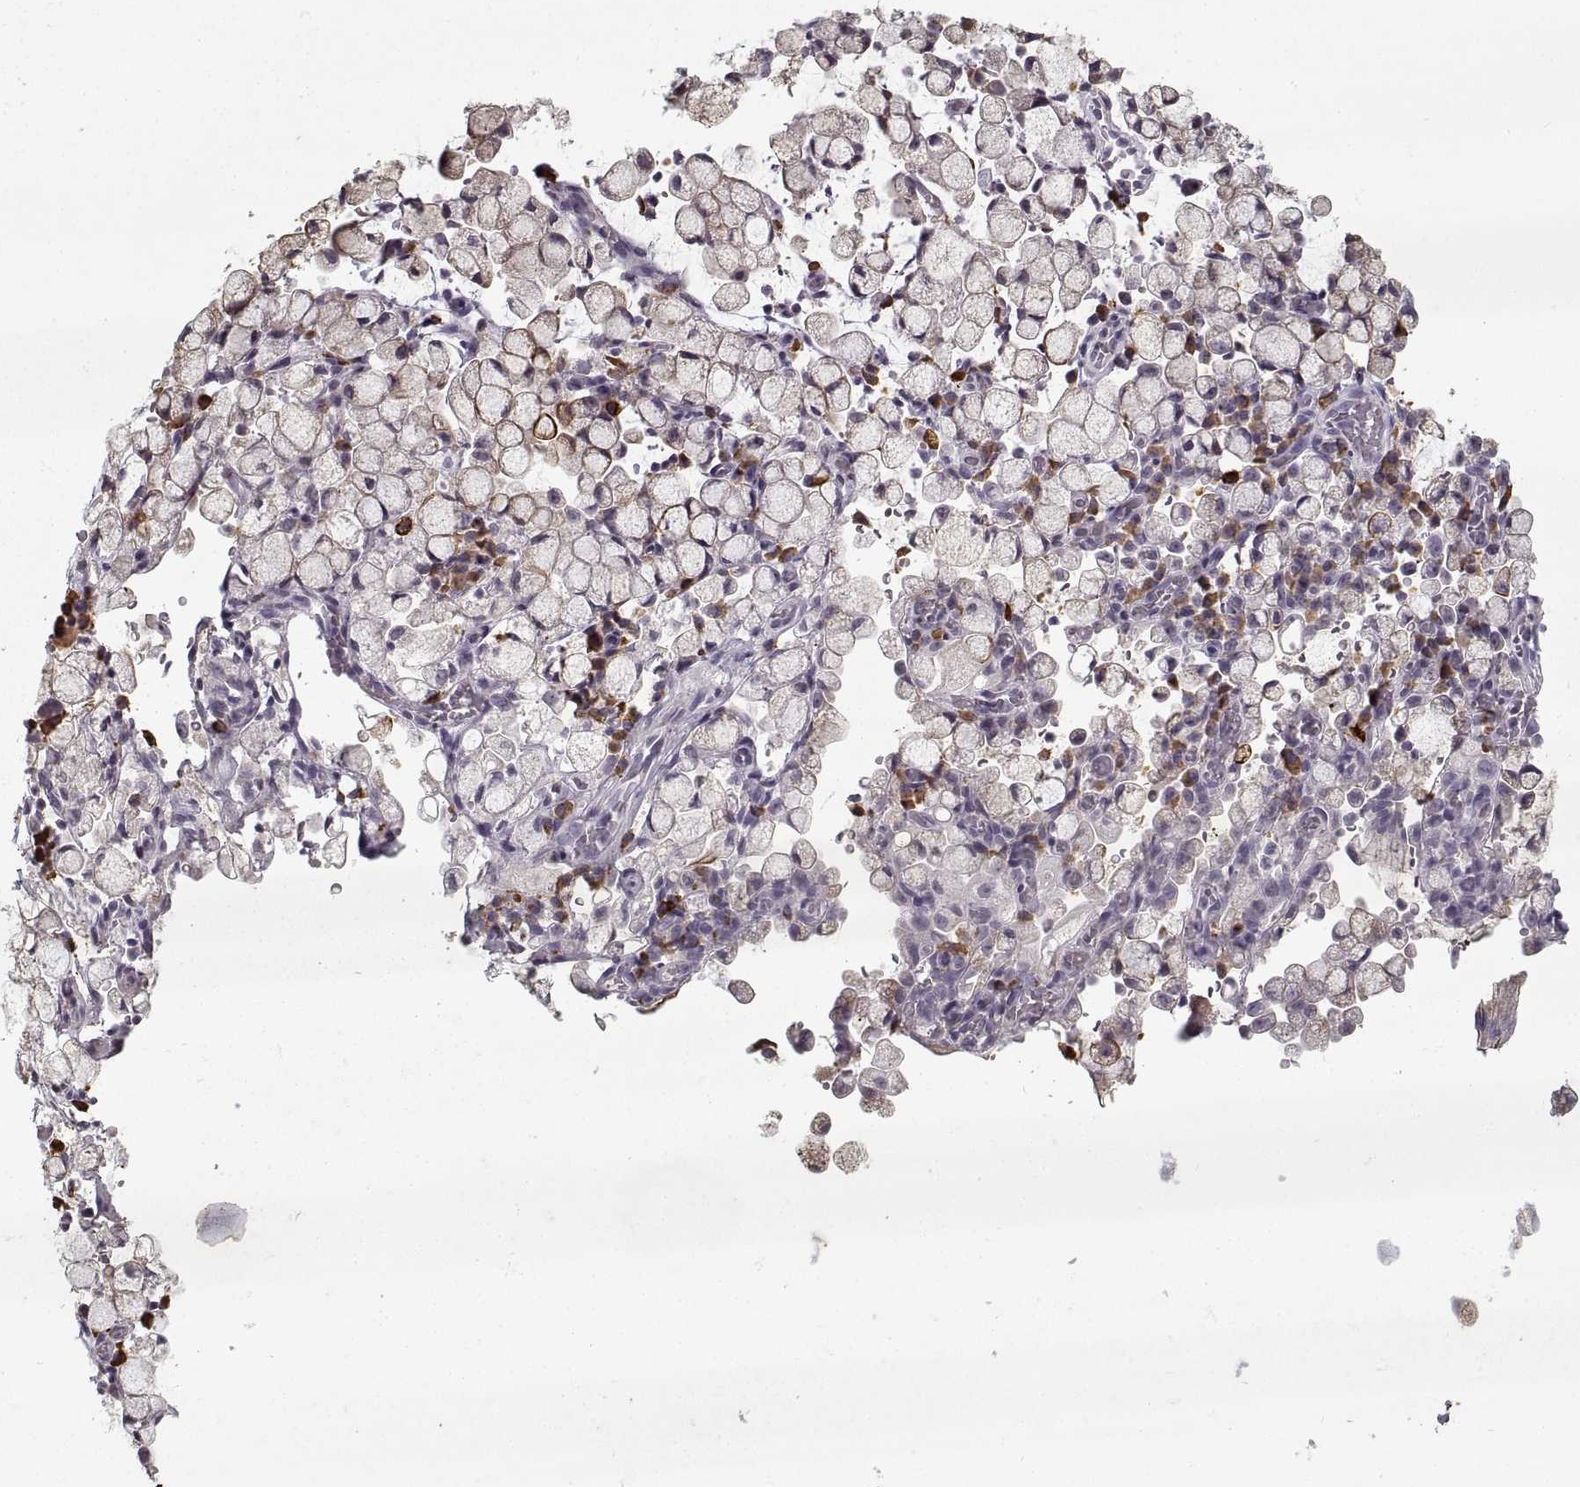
{"staining": {"intensity": "negative", "quantity": "none", "location": "none"}, "tissue": "stomach cancer", "cell_type": "Tumor cells", "image_type": "cancer", "snomed": [{"axis": "morphology", "description": "Adenocarcinoma, NOS"}, {"axis": "topography", "description": "Stomach"}], "caption": "A high-resolution photomicrograph shows immunohistochemistry staining of stomach cancer, which displays no significant expression in tumor cells.", "gene": "GAD2", "patient": {"sex": "male", "age": 58}}